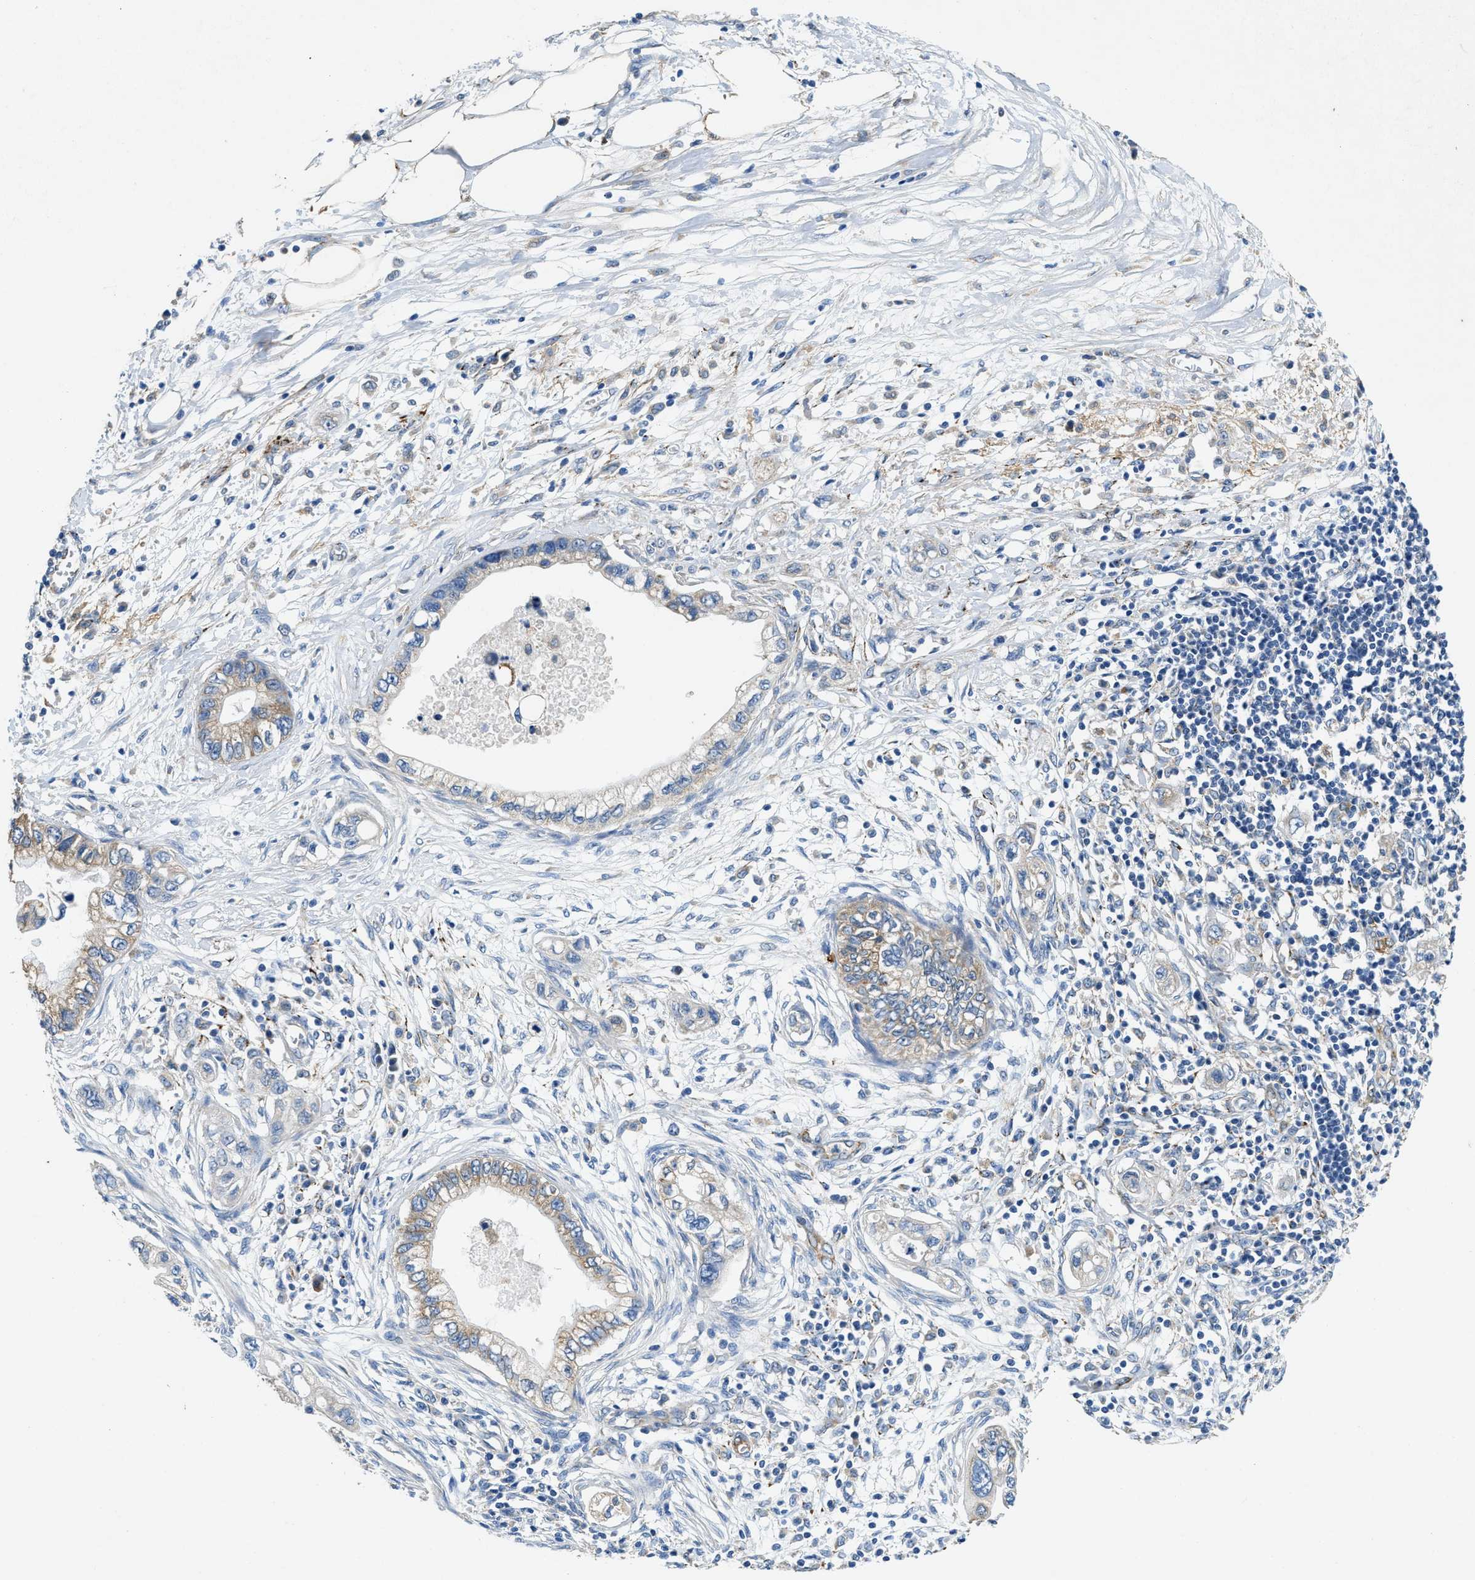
{"staining": {"intensity": "moderate", "quantity": "<25%", "location": "cytoplasmic/membranous"}, "tissue": "pancreatic cancer", "cell_type": "Tumor cells", "image_type": "cancer", "snomed": [{"axis": "morphology", "description": "Adenocarcinoma, NOS"}, {"axis": "topography", "description": "Pancreas"}], "caption": "Adenocarcinoma (pancreatic) tissue displays moderate cytoplasmic/membranous expression in about <25% of tumor cells", "gene": "CDK15", "patient": {"sex": "male", "age": 56}}